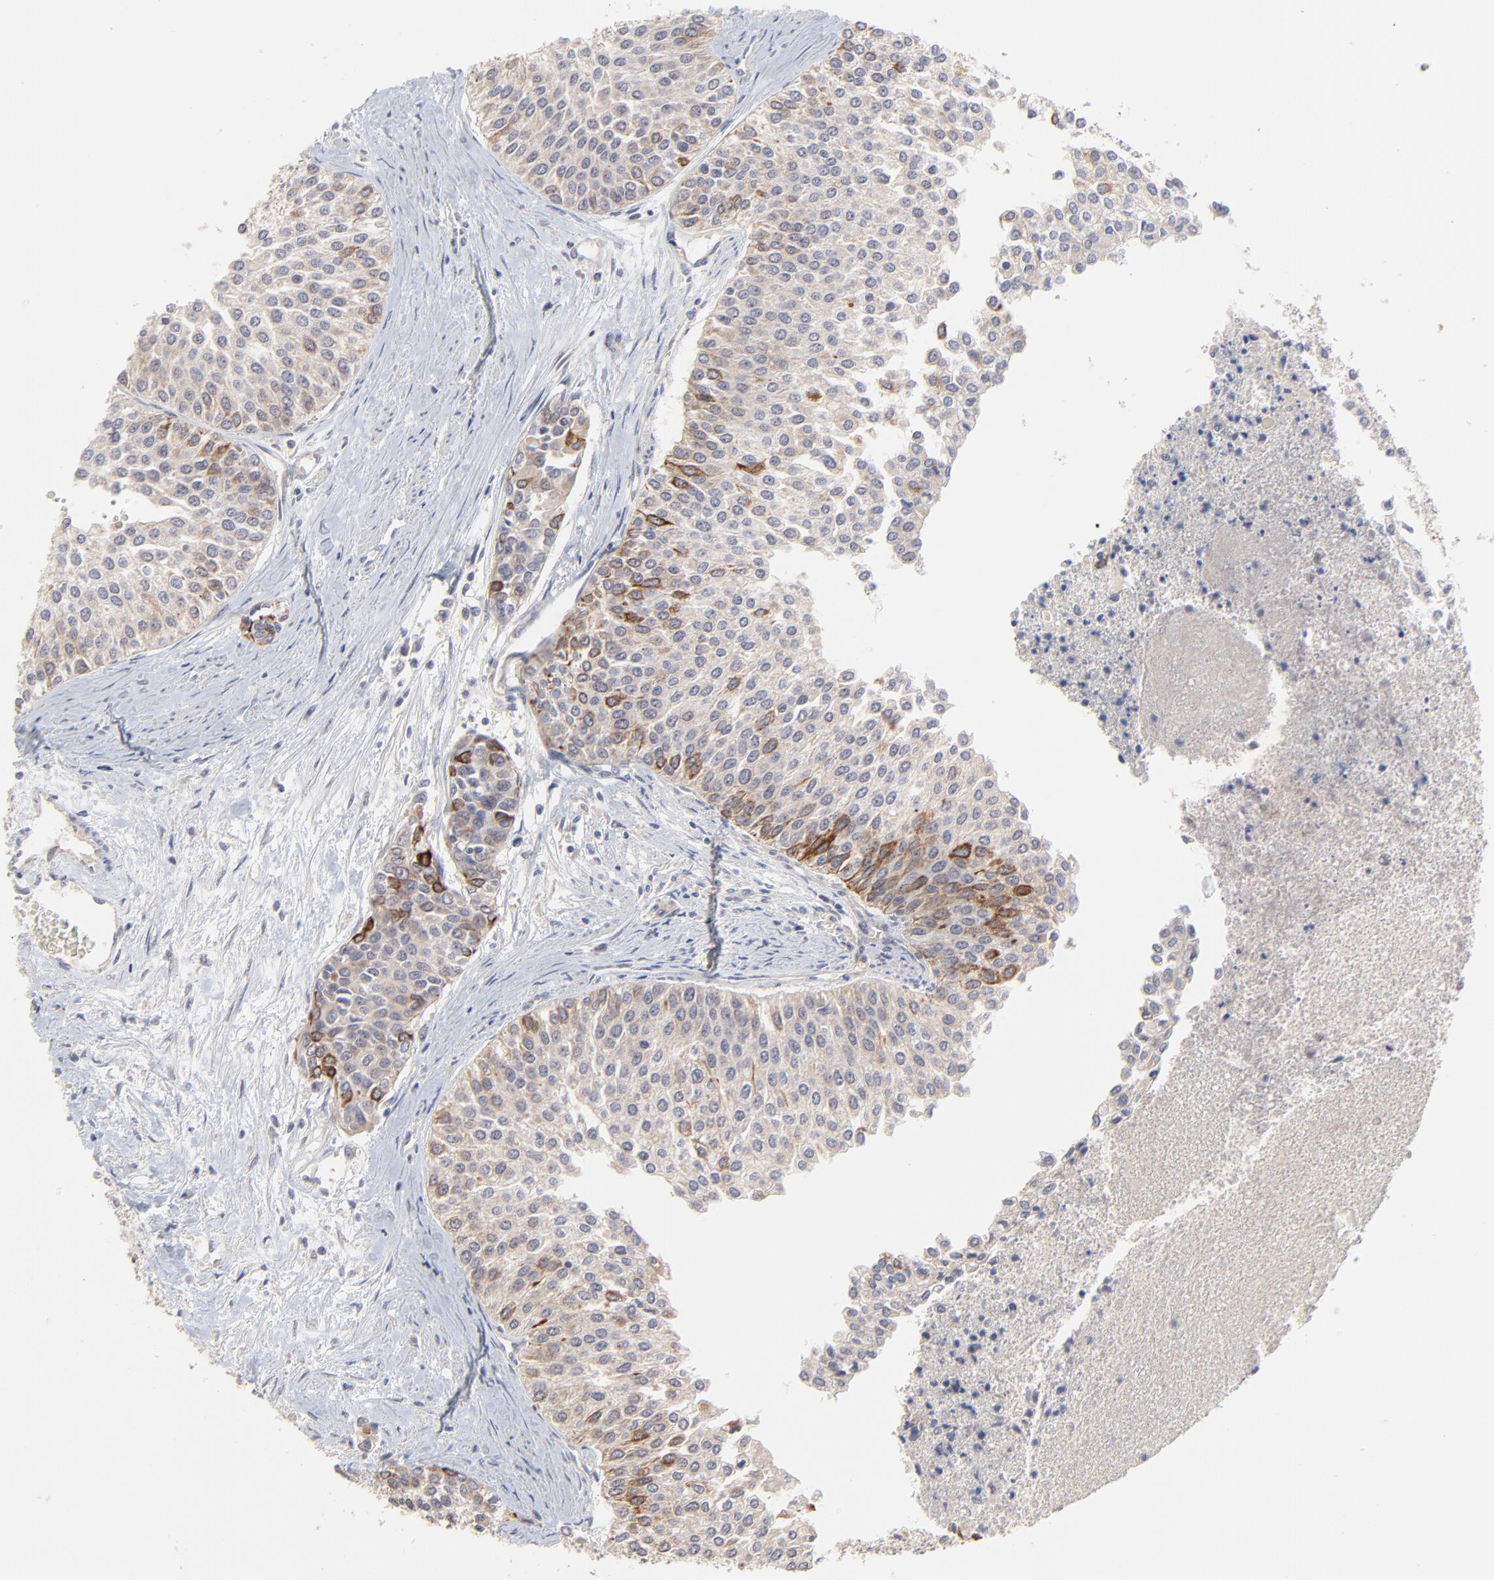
{"staining": {"intensity": "strong", "quantity": "<25%", "location": "cytoplasmic/membranous"}, "tissue": "urothelial cancer", "cell_type": "Tumor cells", "image_type": "cancer", "snomed": [{"axis": "morphology", "description": "Urothelial carcinoma, Low grade"}, {"axis": "topography", "description": "Urinary bladder"}], "caption": "Brown immunohistochemical staining in human low-grade urothelial carcinoma shows strong cytoplasmic/membranous positivity in about <25% of tumor cells. (Brightfield microscopy of DAB IHC at high magnification).", "gene": "FAM199X", "patient": {"sex": "female", "age": 73}}